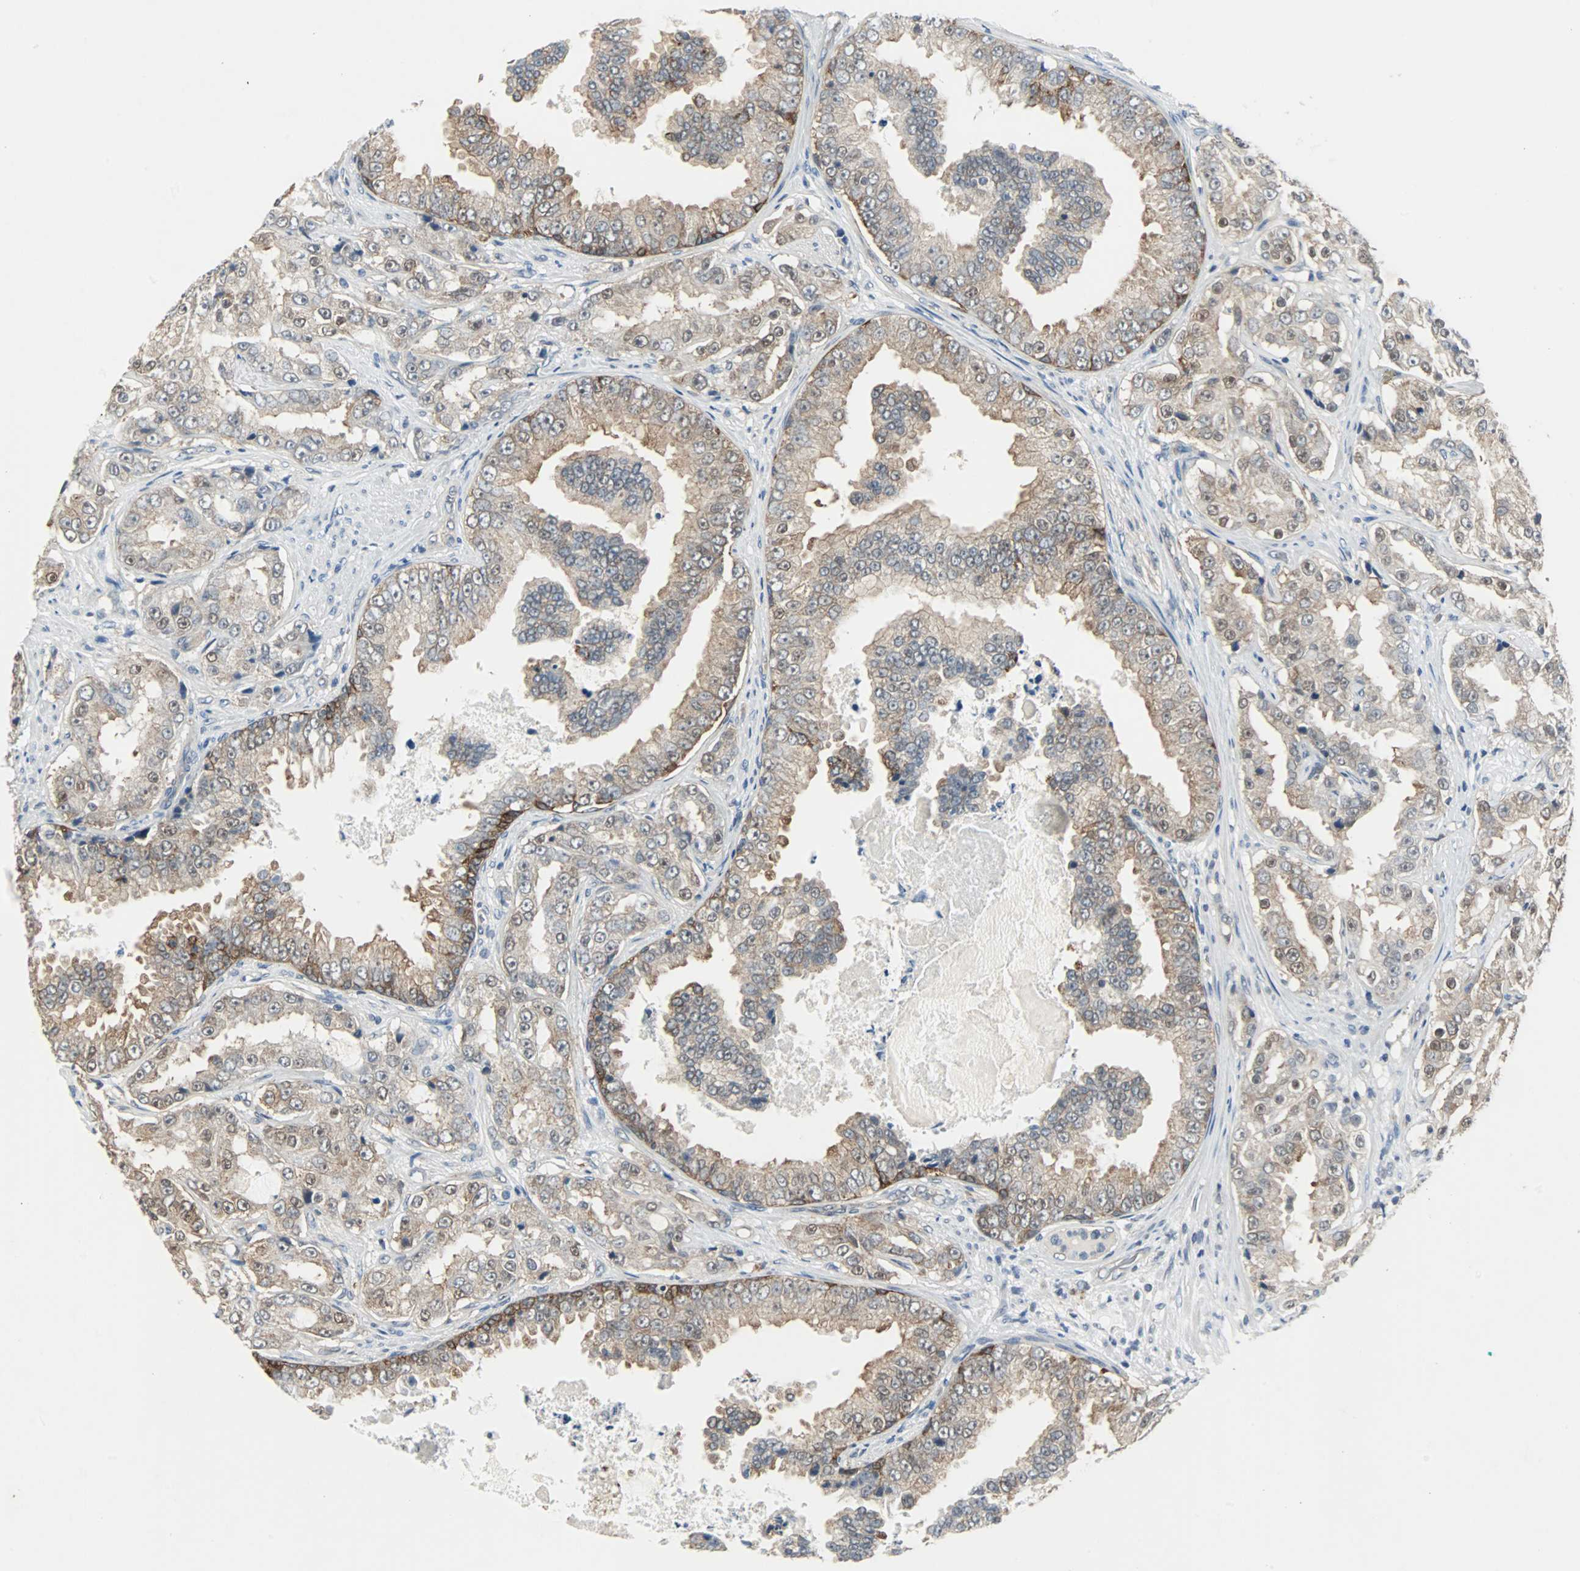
{"staining": {"intensity": "weak", "quantity": ">75%", "location": "cytoplasmic/membranous,nuclear"}, "tissue": "prostate cancer", "cell_type": "Tumor cells", "image_type": "cancer", "snomed": [{"axis": "morphology", "description": "Adenocarcinoma, High grade"}, {"axis": "topography", "description": "Prostate"}], "caption": "This image shows immunohistochemistry staining of prostate adenocarcinoma (high-grade), with low weak cytoplasmic/membranous and nuclear staining in about >75% of tumor cells.", "gene": "CMC2", "patient": {"sex": "male", "age": 73}}